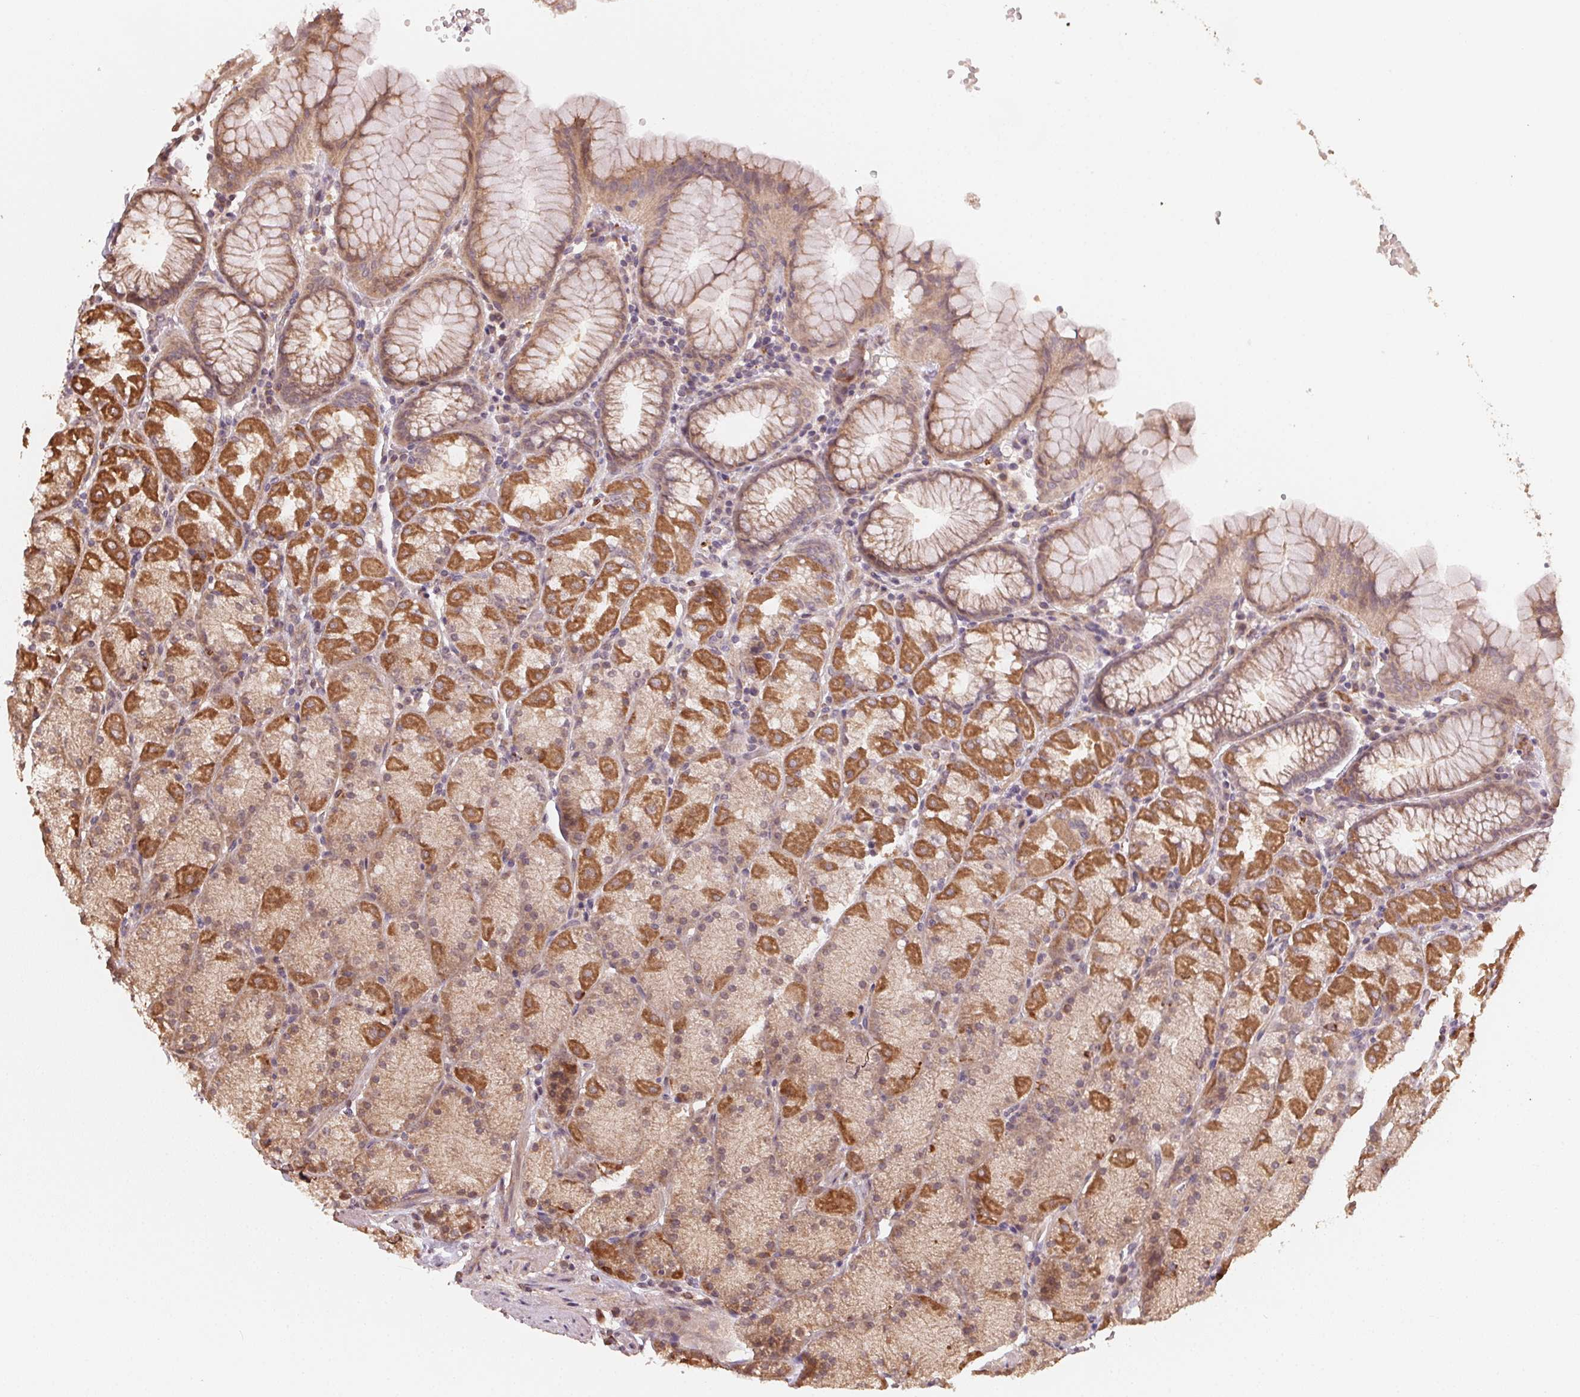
{"staining": {"intensity": "strong", "quantity": "25%-75%", "location": "cytoplasmic/membranous"}, "tissue": "stomach", "cell_type": "Glandular cells", "image_type": "normal", "snomed": [{"axis": "morphology", "description": "Normal tissue, NOS"}, {"axis": "topography", "description": "Stomach, upper"}, {"axis": "topography", "description": "Stomach"}], "caption": "Protein positivity by immunohistochemistry displays strong cytoplasmic/membranous positivity in about 25%-75% of glandular cells in benign stomach. (Brightfield microscopy of DAB IHC at high magnification).", "gene": "WBP2", "patient": {"sex": "male", "age": 76}}